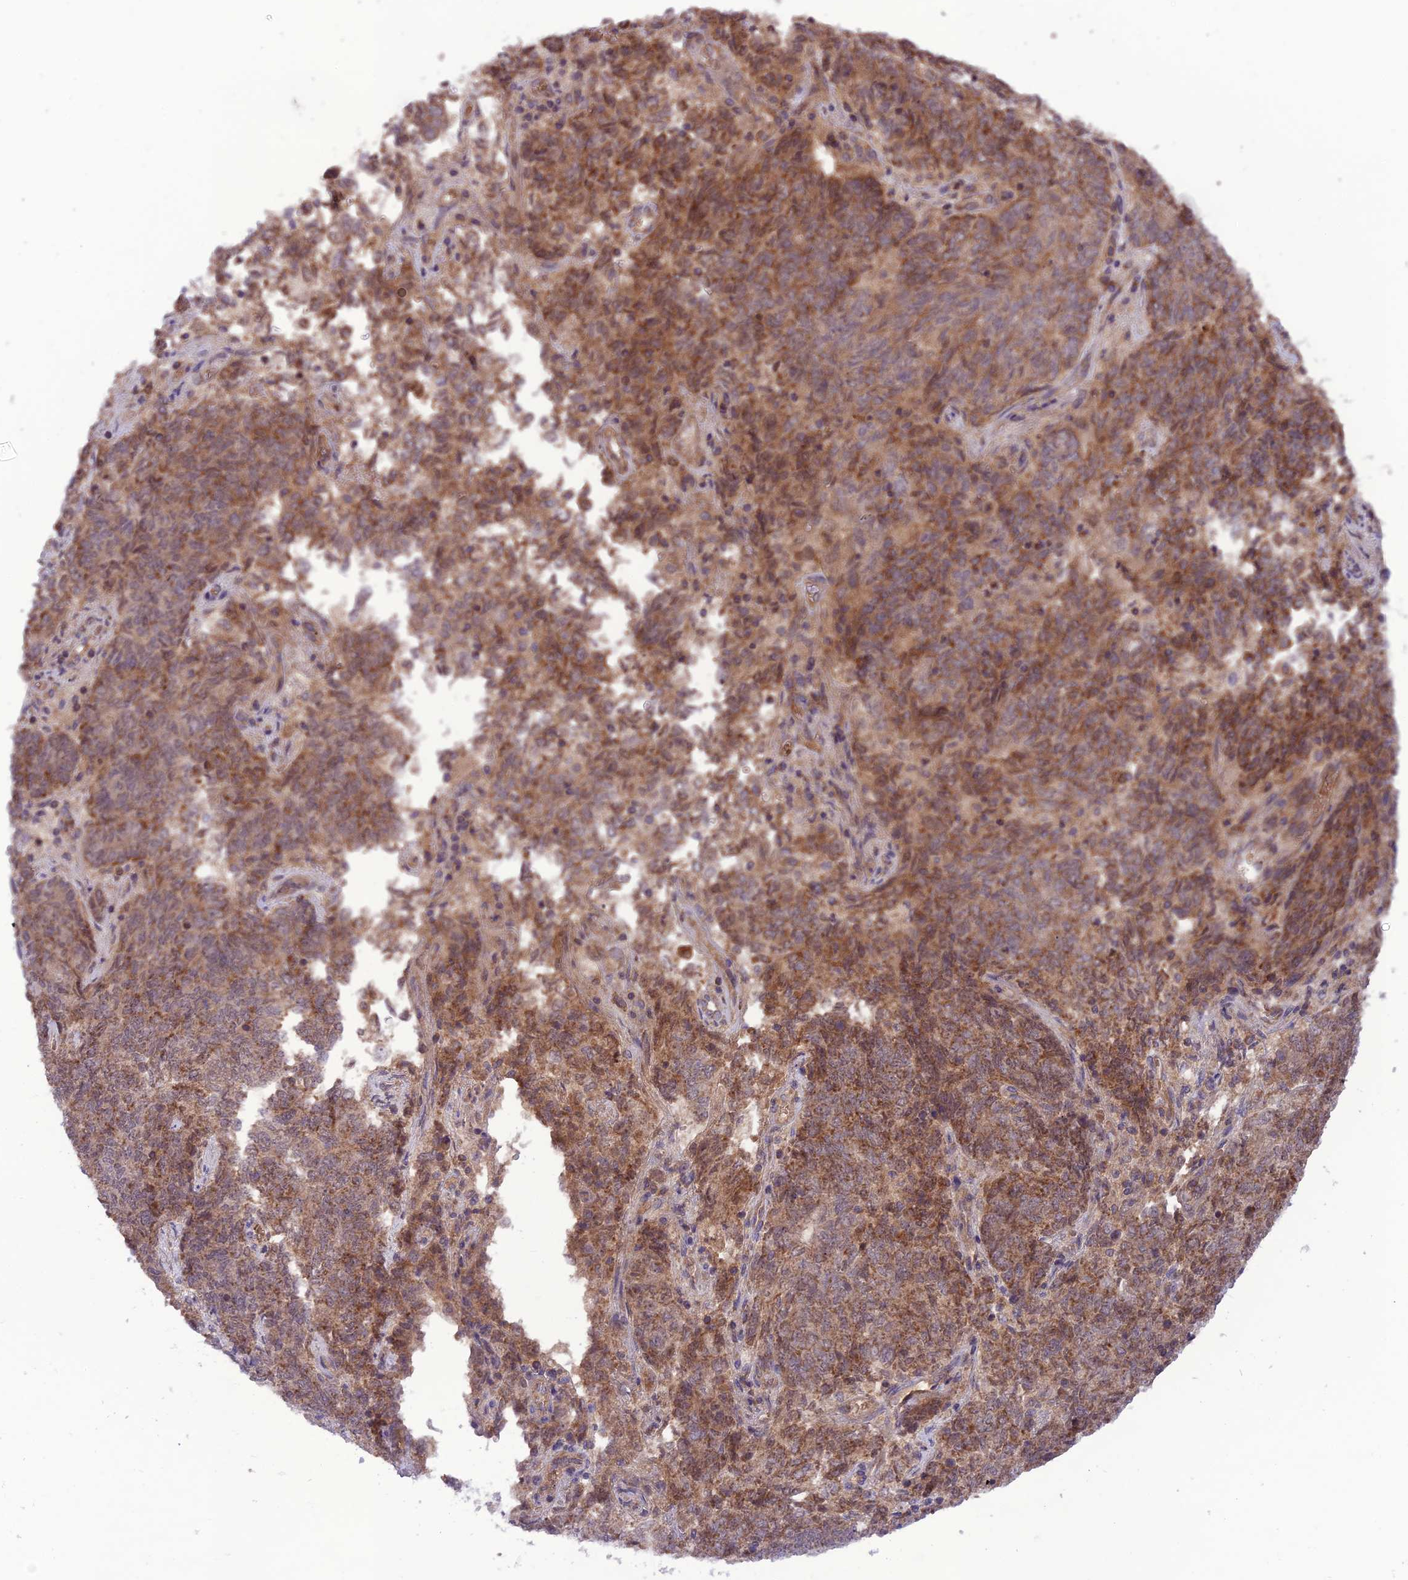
{"staining": {"intensity": "moderate", "quantity": "25%-75%", "location": "cytoplasmic/membranous"}, "tissue": "endometrial cancer", "cell_type": "Tumor cells", "image_type": "cancer", "snomed": [{"axis": "morphology", "description": "Adenocarcinoma, NOS"}, {"axis": "topography", "description": "Endometrium"}], "caption": "Human endometrial cancer stained with a brown dye shows moderate cytoplasmic/membranous positive staining in about 25%-75% of tumor cells.", "gene": "NDUFC1", "patient": {"sex": "female", "age": 80}}